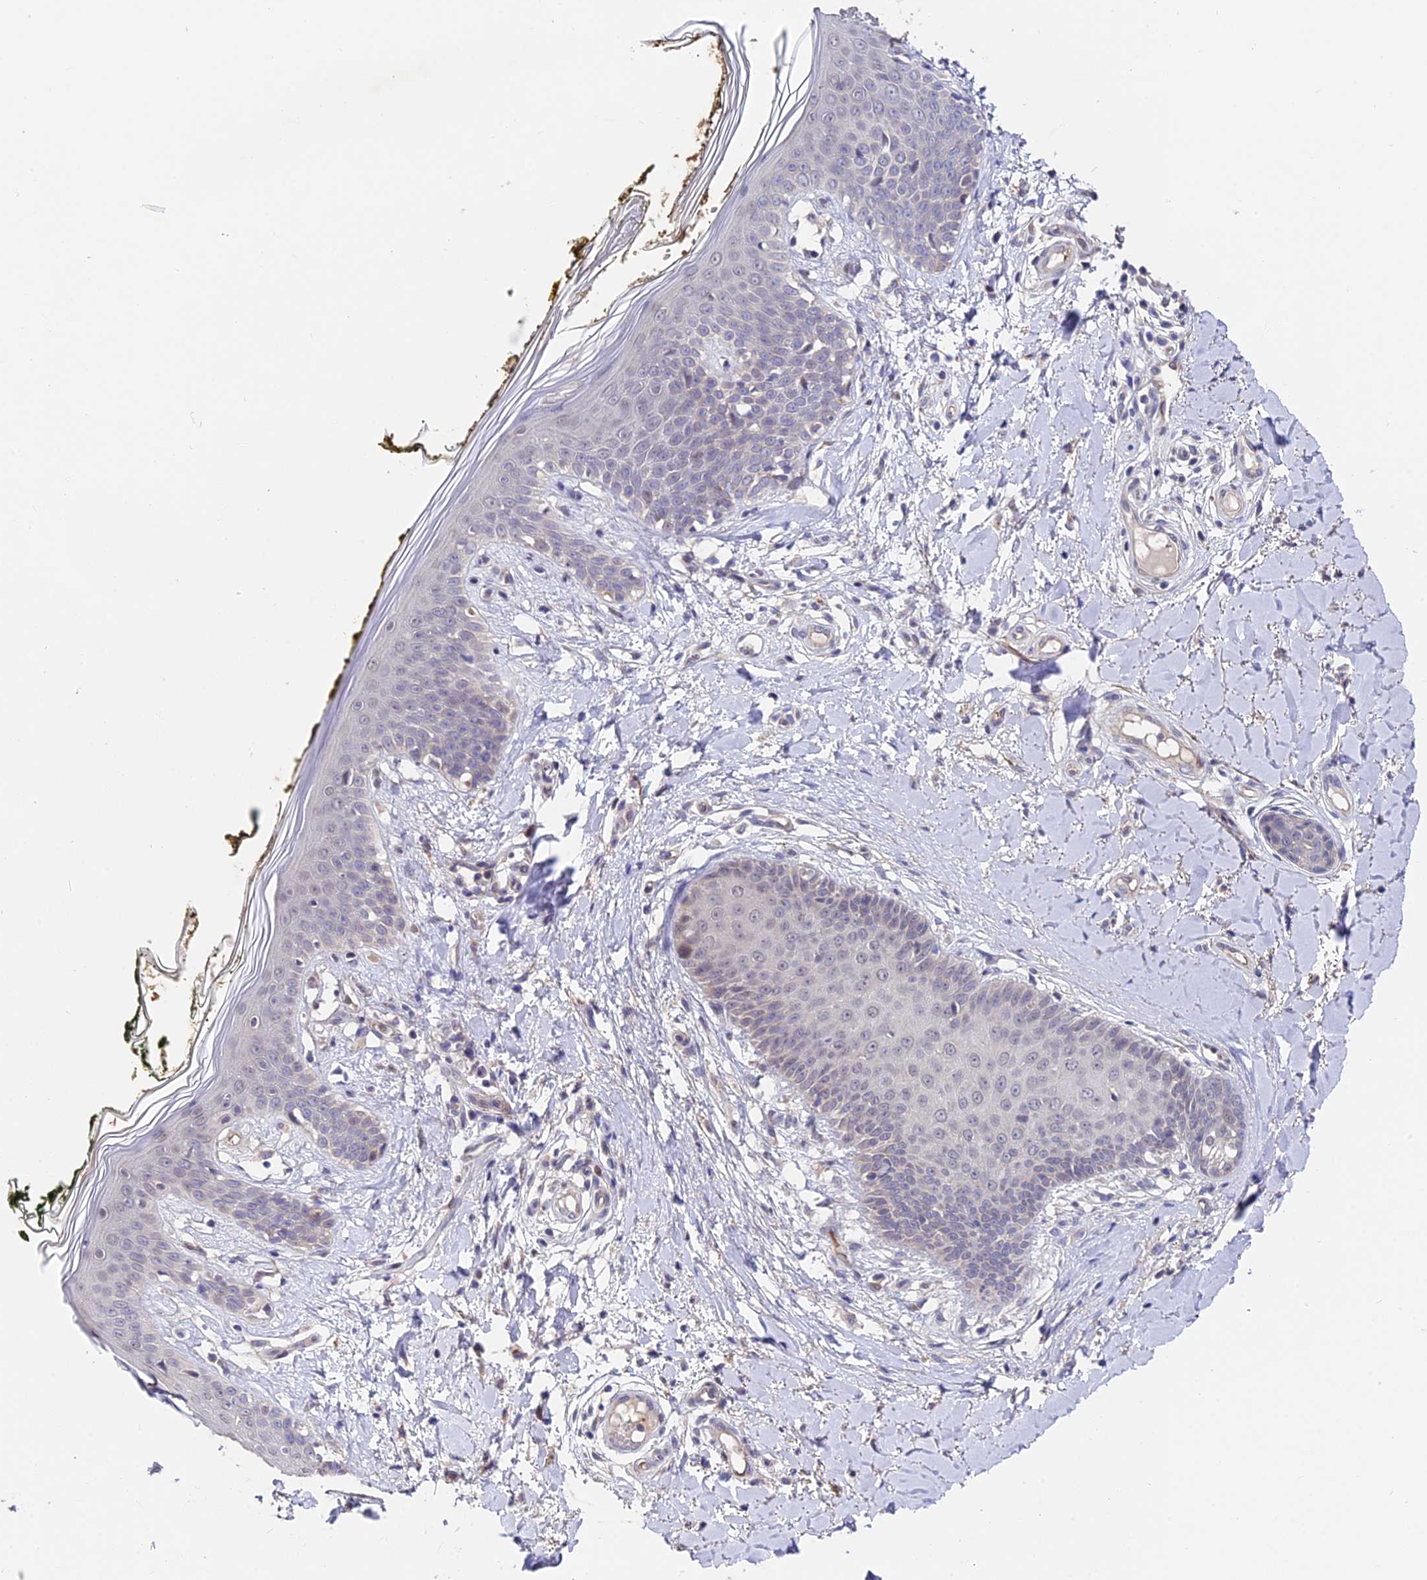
{"staining": {"intensity": "weak", "quantity": "25%-75%", "location": "cytoplasmic/membranous"}, "tissue": "skin", "cell_type": "Fibroblasts", "image_type": "normal", "snomed": [{"axis": "morphology", "description": "Normal tissue, NOS"}, {"axis": "topography", "description": "Skin"}], "caption": "Skin stained for a protein reveals weak cytoplasmic/membranous positivity in fibroblasts. The staining is performed using DAB brown chromogen to label protein expression. The nuclei are counter-stained blue using hematoxylin.", "gene": "TRMT1", "patient": {"sex": "female", "age": 34}}